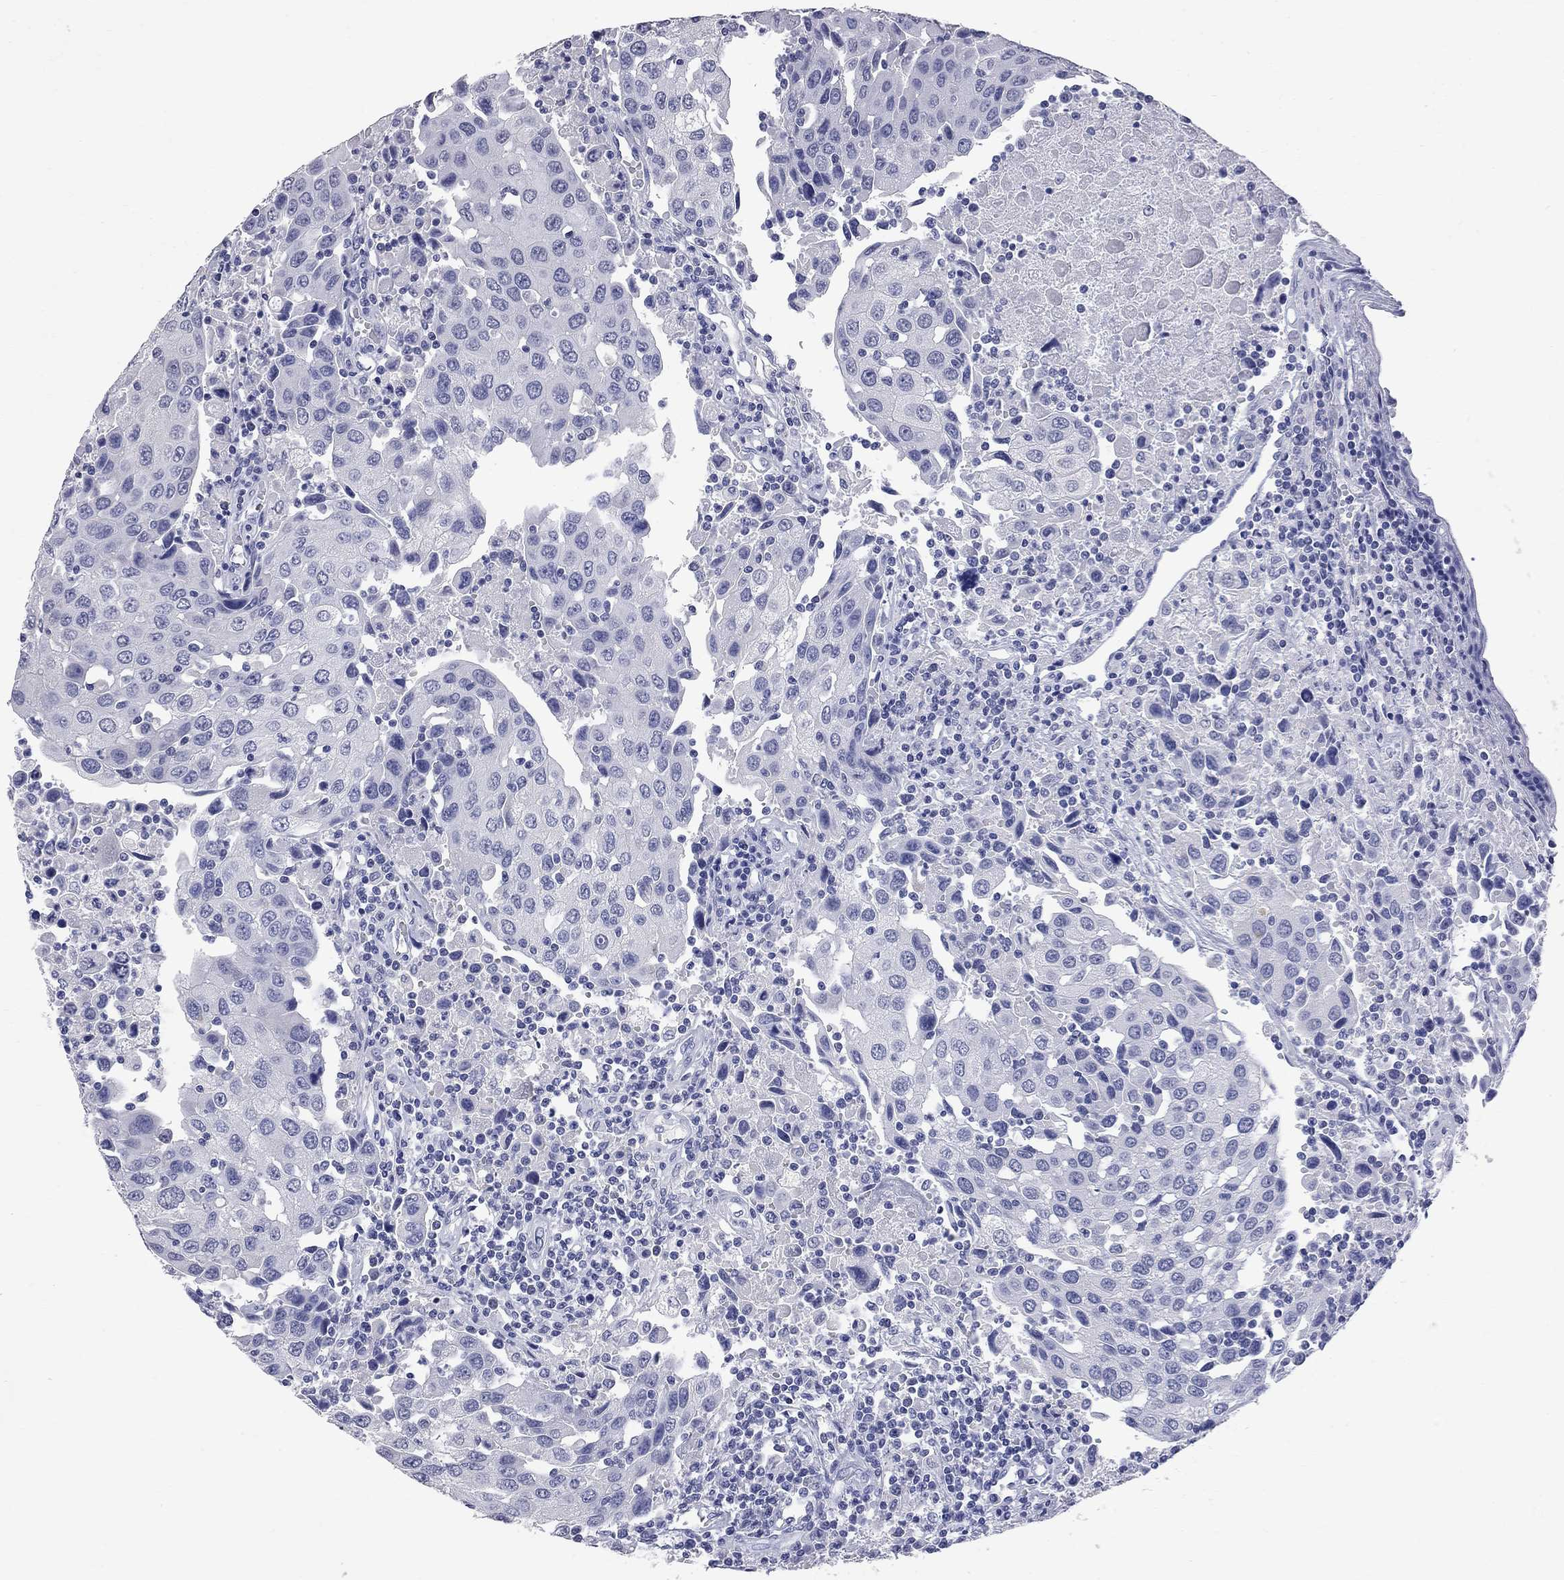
{"staining": {"intensity": "negative", "quantity": "none", "location": "none"}, "tissue": "urothelial cancer", "cell_type": "Tumor cells", "image_type": "cancer", "snomed": [{"axis": "morphology", "description": "Urothelial carcinoma, High grade"}, {"axis": "topography", "description": "Urinary bladder"}], "caption": "IHC photomicrograph of neoplastic tissue: human high-grade urothelial carcinoma stained with DAB (3,3'-diaminobenzidine) exhibits no significant protein staining in tumor cells.", "gene": "FAM221B", "patient": {"sex": "female", "age": 85}}